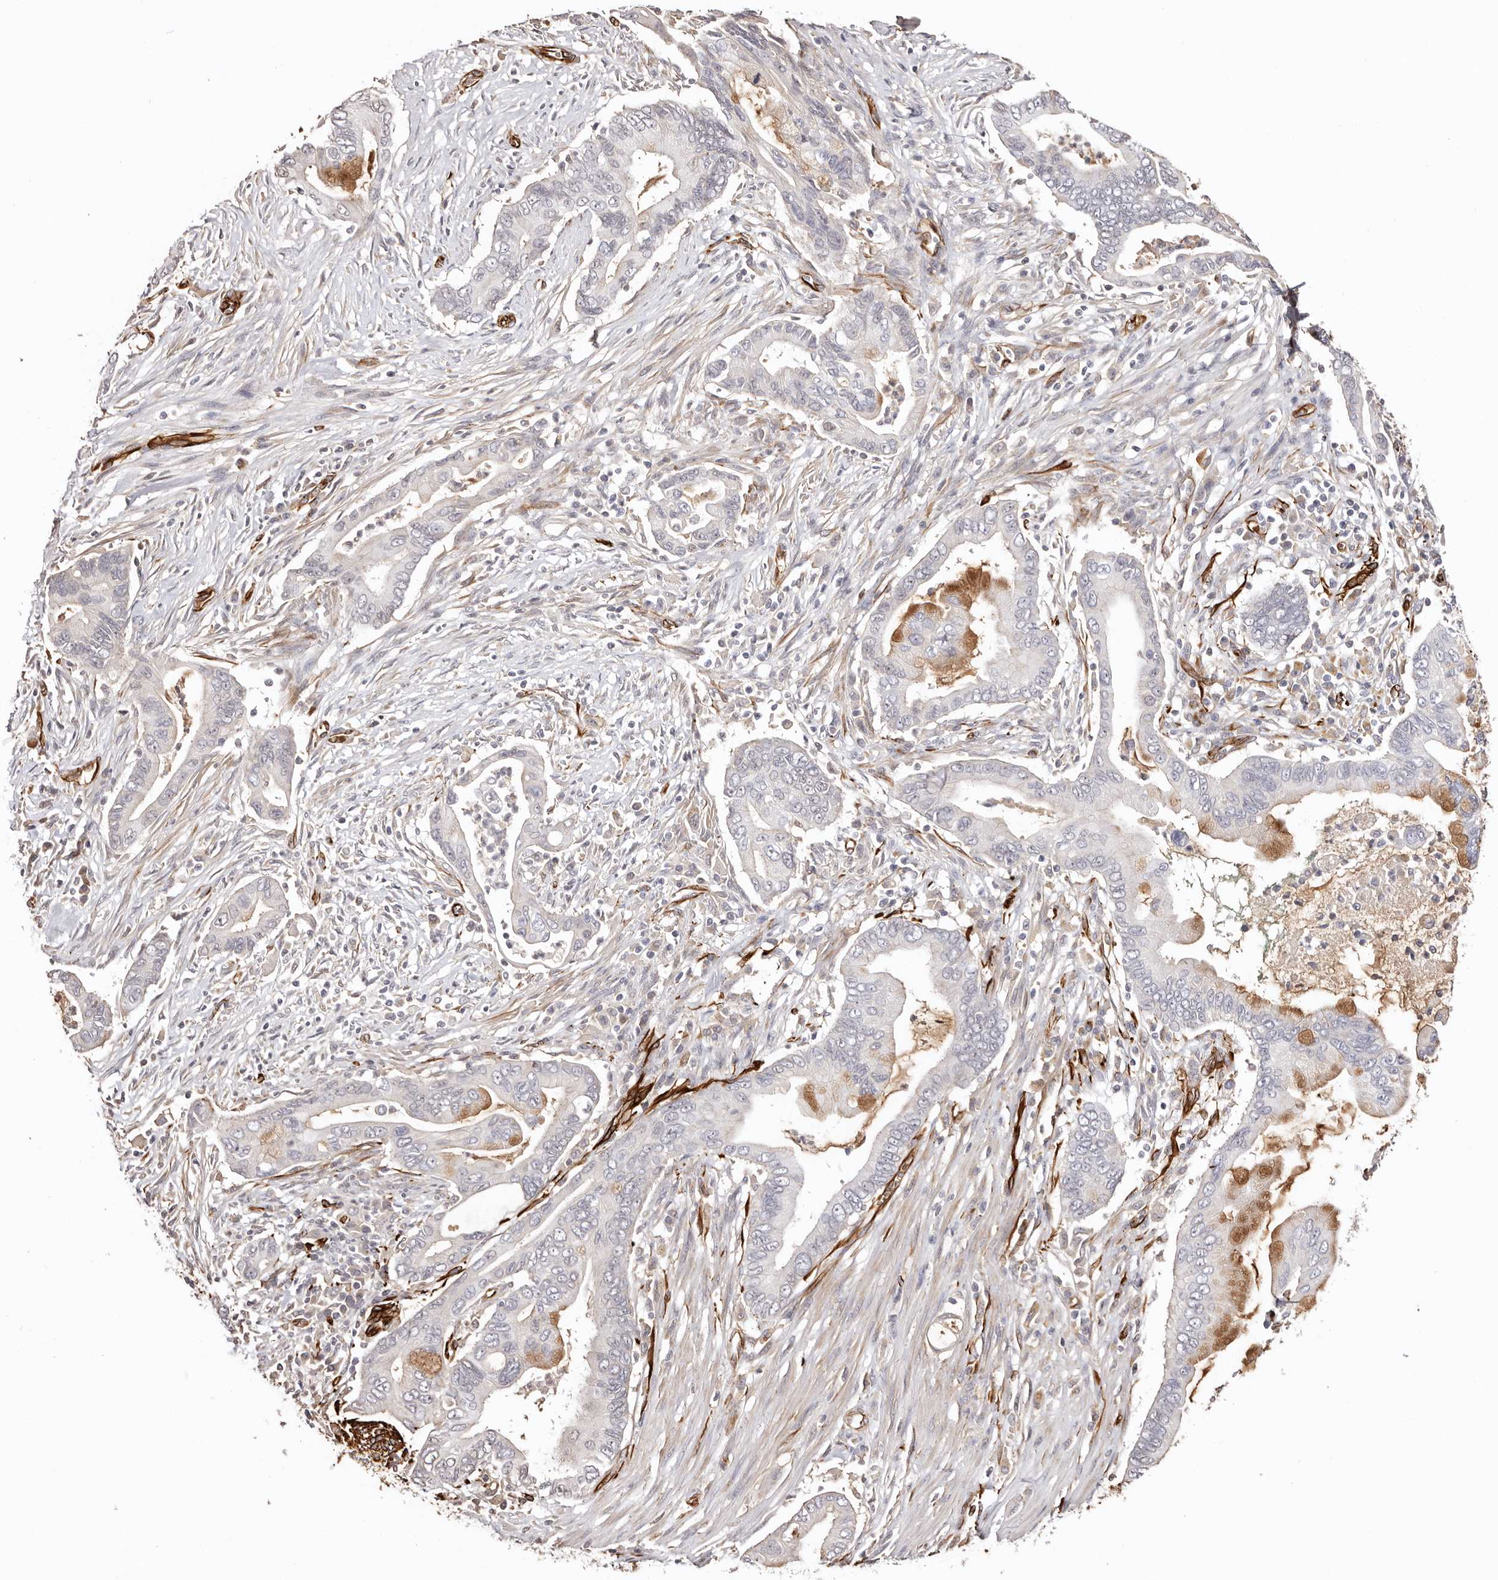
{"staining": {"intensity": "moderate", "quantity": "<25%", "location": "cytoplasmic/membranous"}, "tissue": "pancreatic cancer", "cell_type": "Tumor cells", "image_type": "cancer", "snomed": [{"axis": "morphology", "description": "Adenocarcinoma, NOS"}, {"axis": "topography", "description": "Pancreas"}], "caption": "This is an image of immunohistochemistry staining of pancreatic cancer (adenocarcinoma), which shows moderate expression in the cytoplasmic/membranous of tumor cells.", "gene": "ZNF557", "patient": {"sex": "male", "age": 78}}